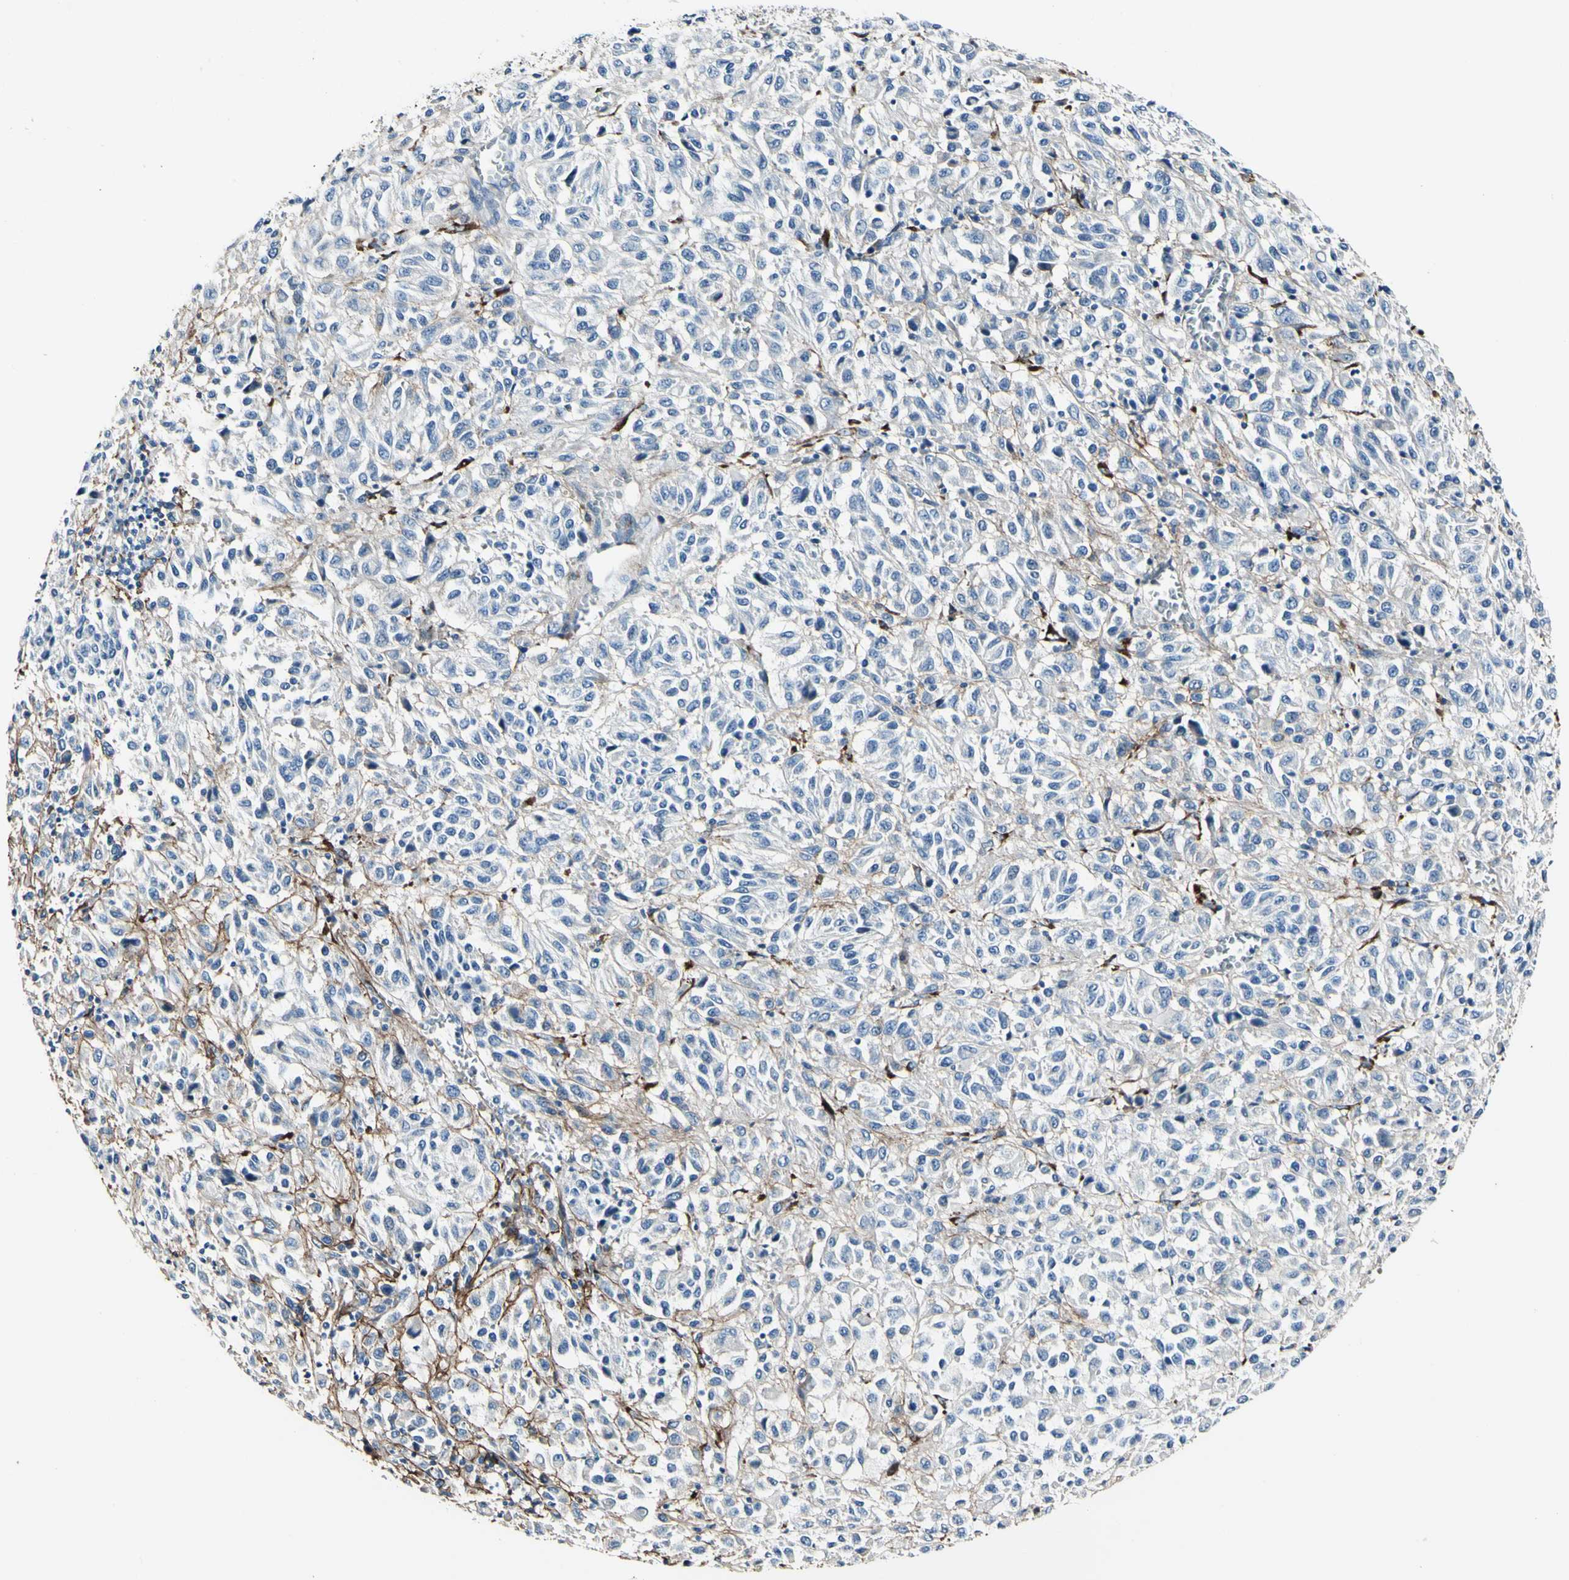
{"staining": {"intensity": "negative", "quantity": "none", "location": "none"}, "tissue": "melanoma", "cell_type": "Tumor cells", "image_type": "cancer", "snomed": [{"axis": "morphology", "description": "Malignant melanoma, Metastatic site"}, {"axis": "topography", "description": "Lung"}], "caption": "DAB immunohistochemical staining of melanoma shows no significant expression in tumor cells. (DAB (3,3'-diaminobenzidine) immunohistochemistry, high magnification).", "gene": "COL6A3", "patient": {"sex": "male", "age": 64}}